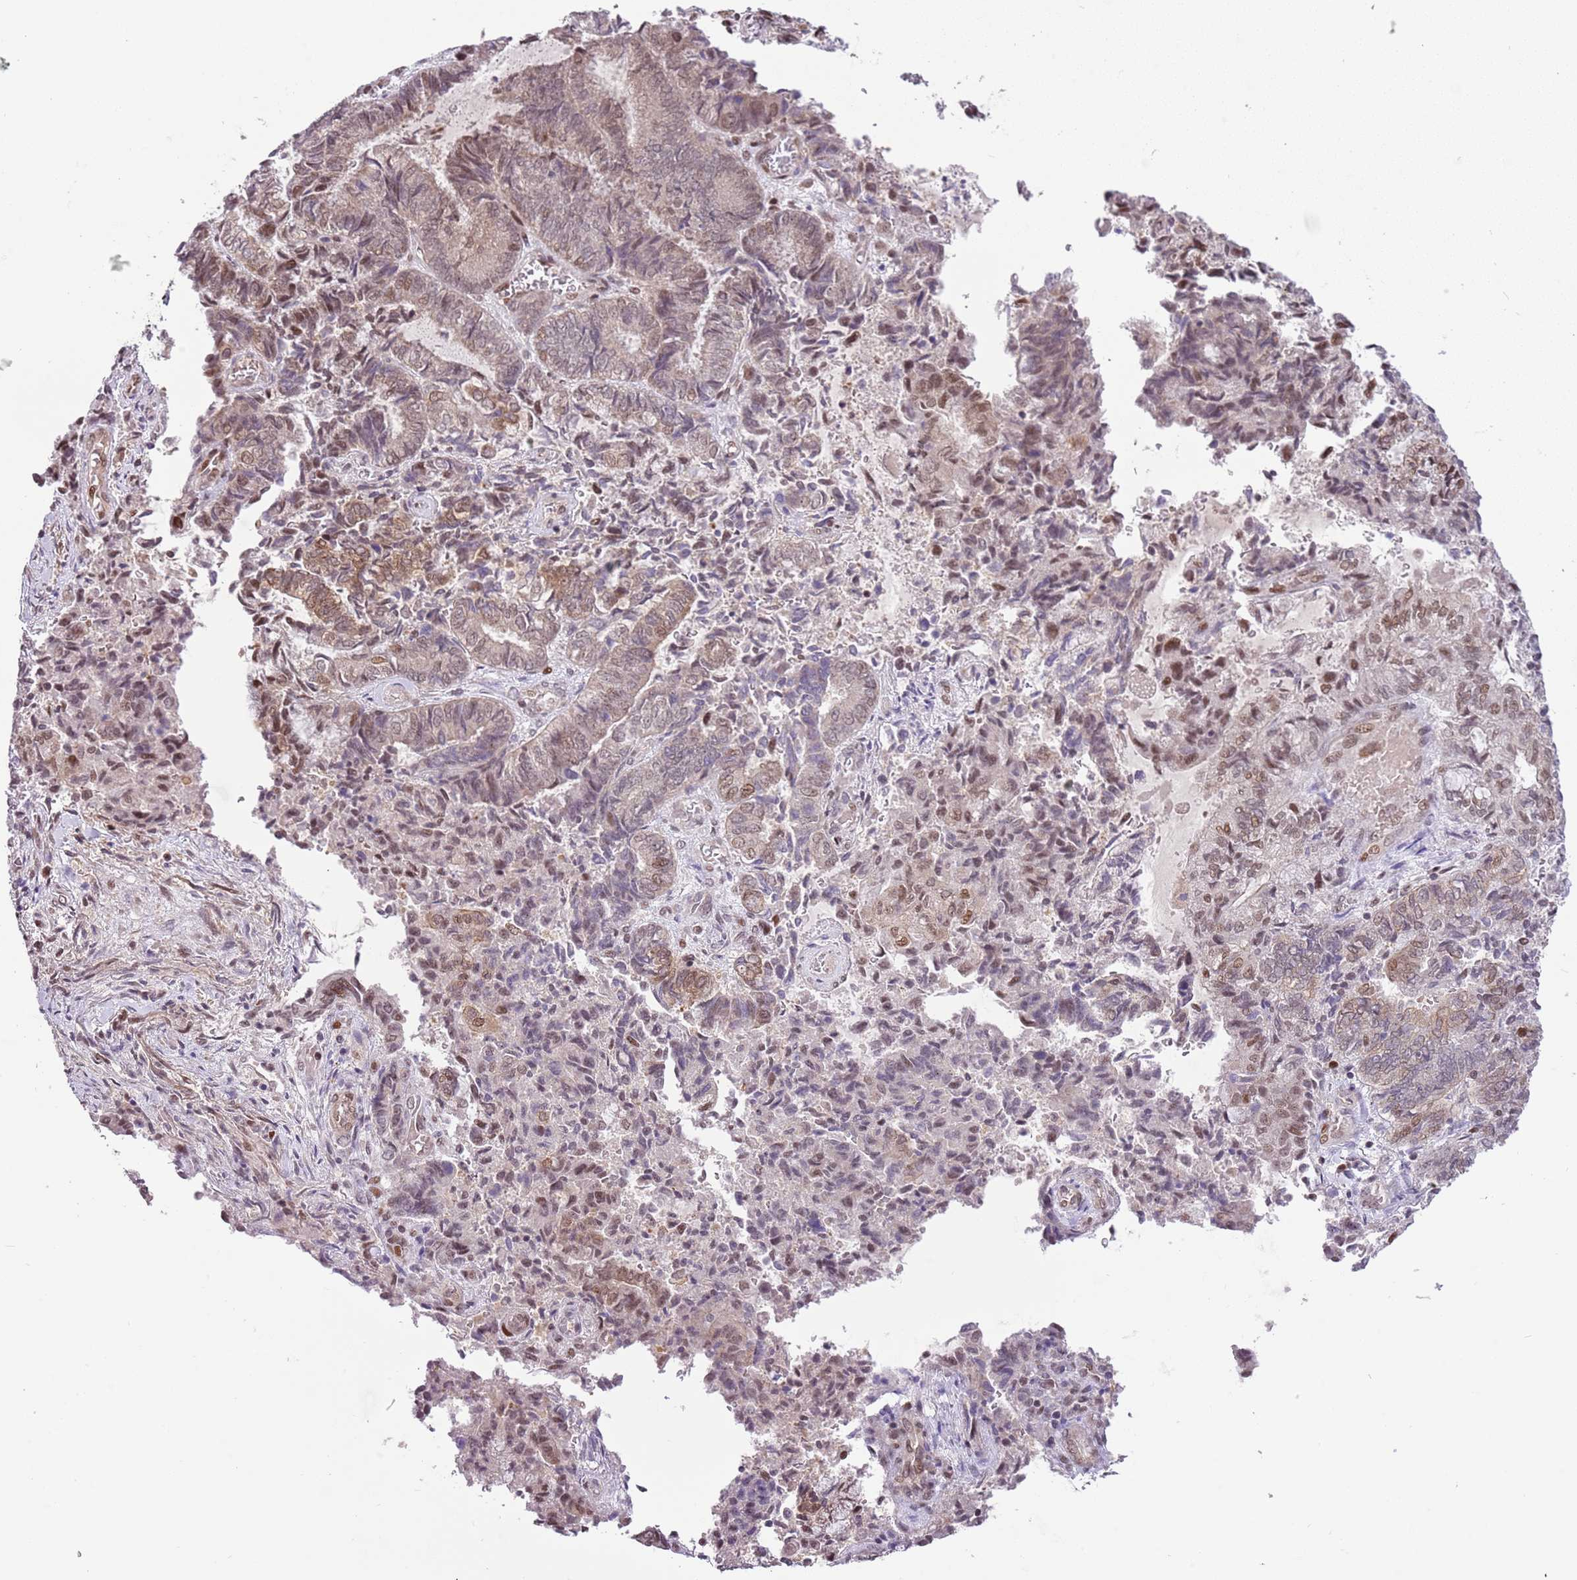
{"staining": {"intensity": "moderate", "quantity": "25%-75%", "location": "nuclear"}, "tissue": "endometrial cancer", "cell_type": "Tumor cells", "image_type": "cancer", "snomed": [{"axis": "morphology", "description": "Adenocarcinoma, NOS"}, {"axis": "topography", "description": "Endometrium"}], "caption": "A histopathology image of human adenocarcinoma (endometrial) stained for a protein reveals moderate nuclear brown staining in tumor cells.", "gene": "RFK", "patient": {"sex": "female", "age": 80}}